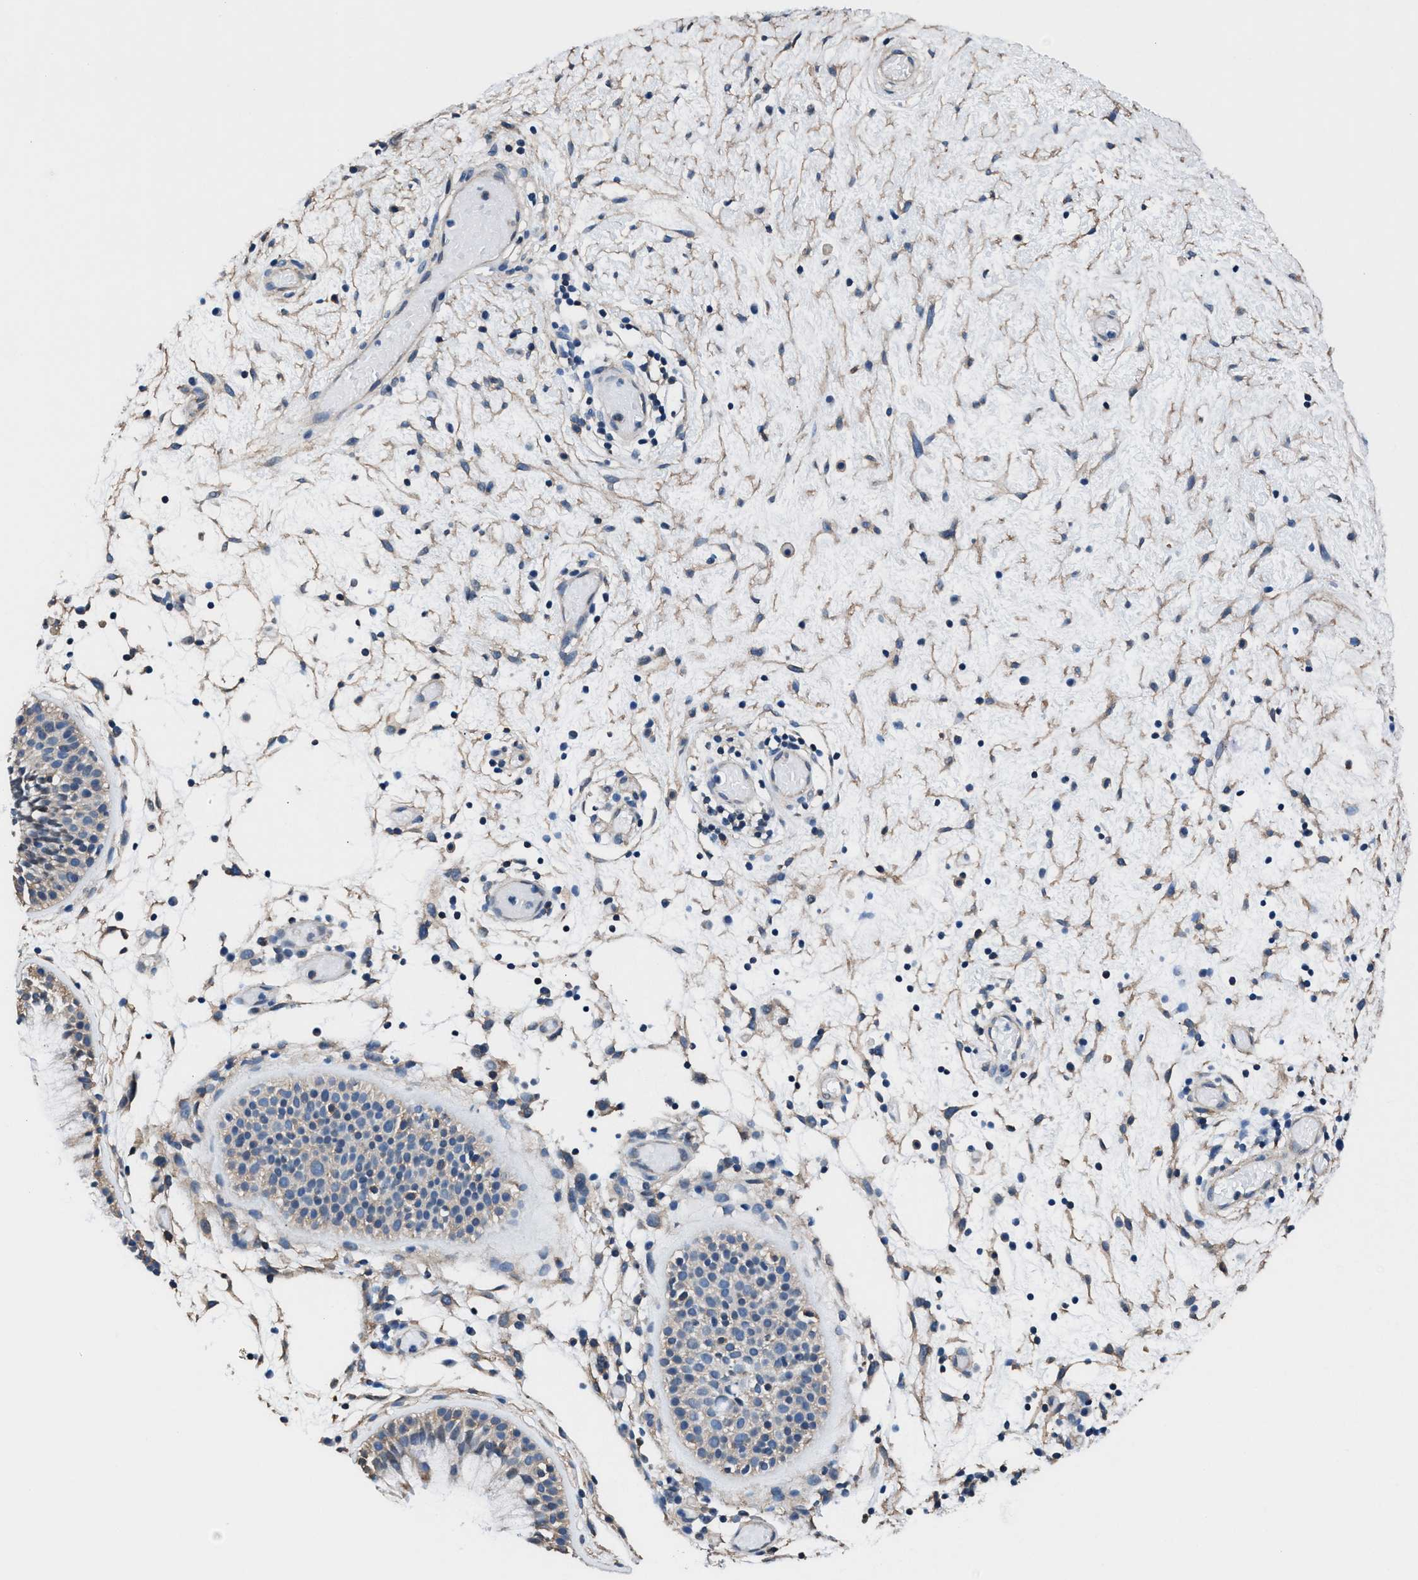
{"staining": {"intensity": "moderate", "quantity": "25%-75%", "location": "cytoplasmic/membranous"}, "tissue": "nasopharynx", "cell_type": "Respiratory epithelial cells", "image_type": "normal", "snomed": [{"axis": "morphology", "description": "Normal tissue, NOS"}, {"axis": "morphology", "description": "Inflammation, NOS"}, {"axis": "topography", "description": "Nasopharynx"}], "caption": "Protein positivity by IHC exhibits moderate cytoplasmic/membranous staining in about 25%-75% of respiratory epithelial cells in benign nasopharynx.", "gene": "NKTR", "patient": {"sex": "male", "age": 48}}